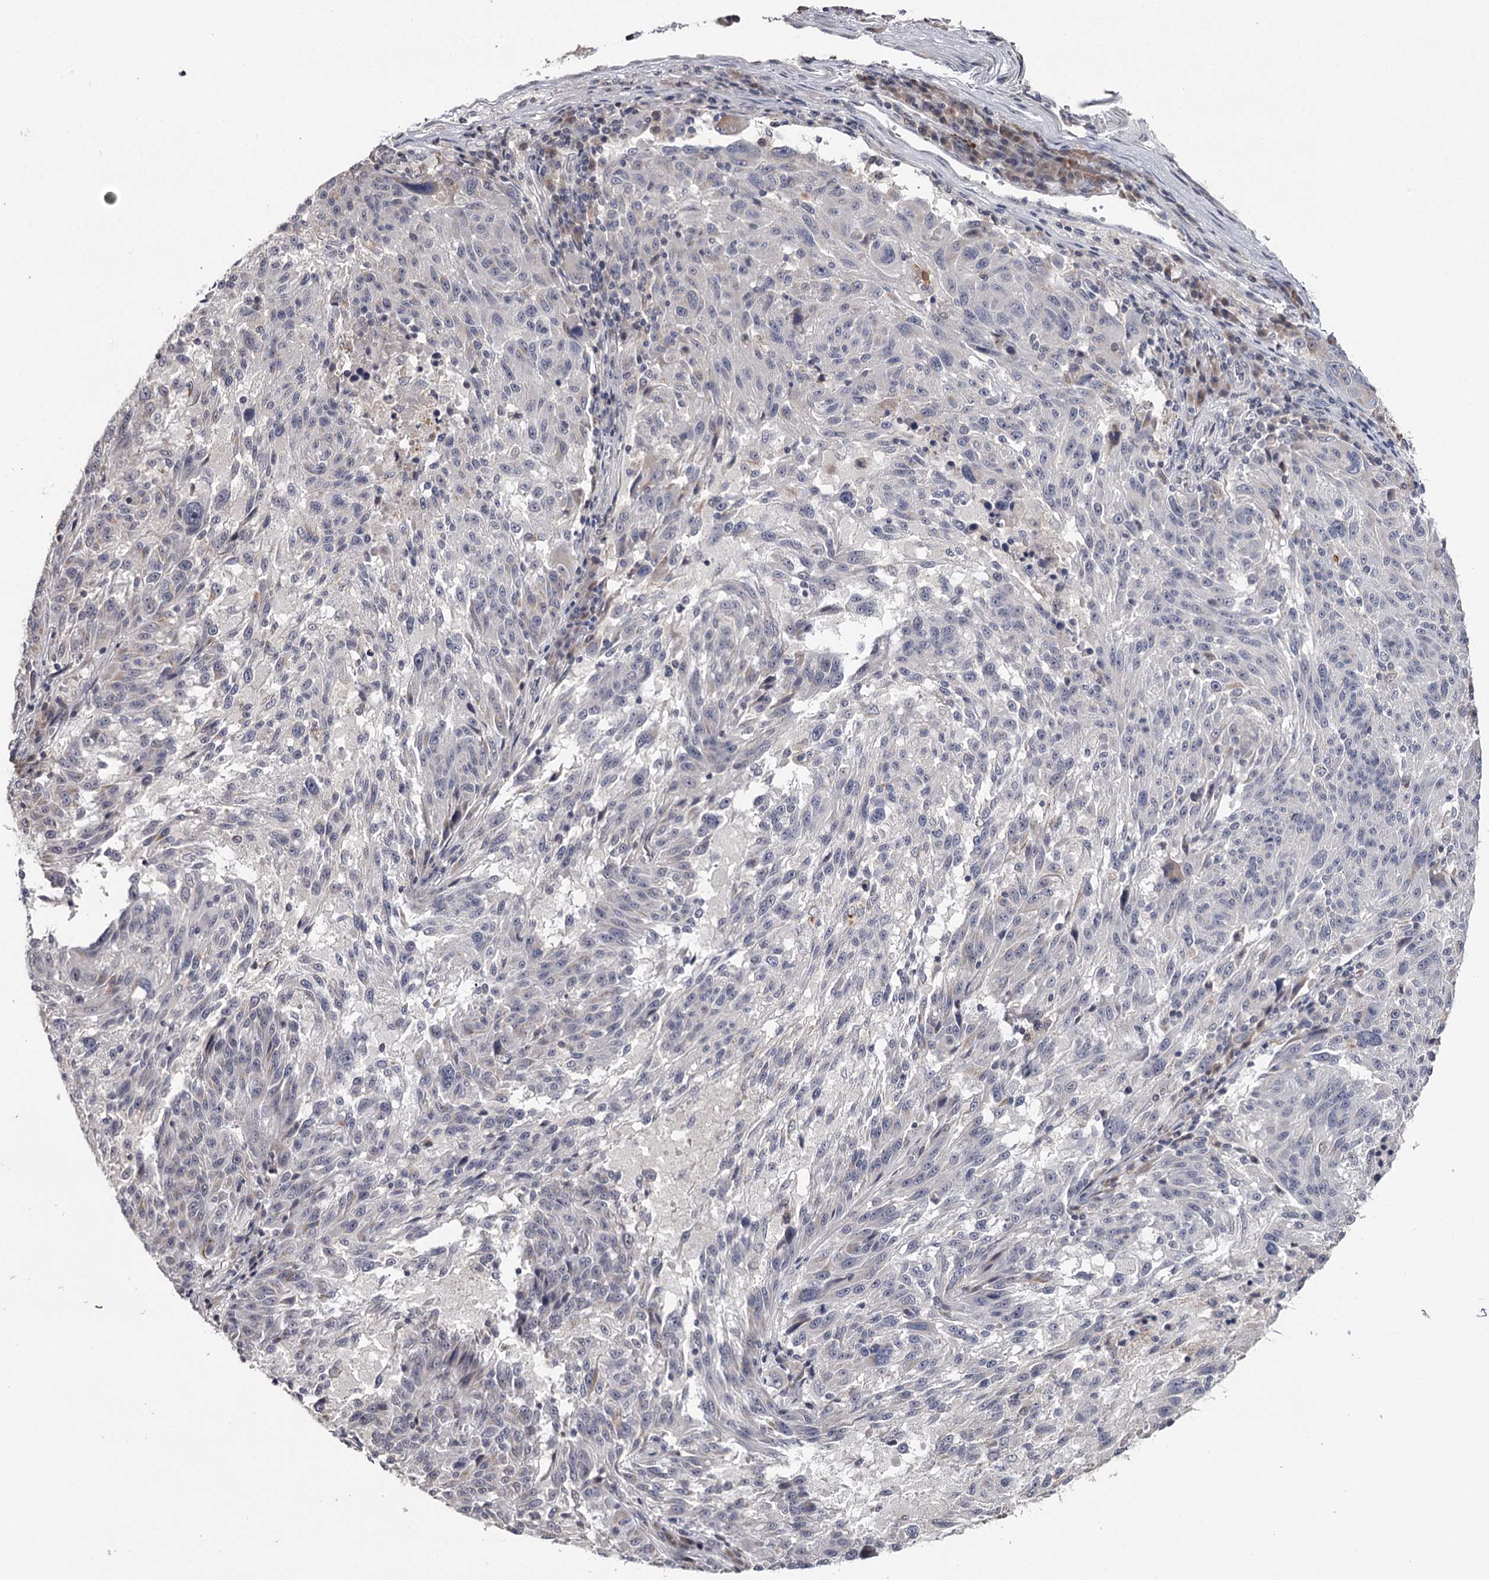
{"staining": {"intensity": "negative", "quantity": "none", "location": "none"}, "tissue": "melanoma", "cell_type": "Tumor cells", "image_type": "cancer", "snomed": [{"axis": "morphology", "description": "Malignant melanoma, NOS"}, {"axis": "topography", "description": "Skin"}], "caption": "Immunohistochemistry (IHC) micrograph of neoplastic tissue: human melanoma stained with DAB (3,3'-diaminobenzidine) displays no significant protein positivity in tumor cells. (Immunohistochemistry (IHC), brightfield microscopy, high magnification).", "gene": "GTSF1", "patient": {"sex": "male", "age": 53}}